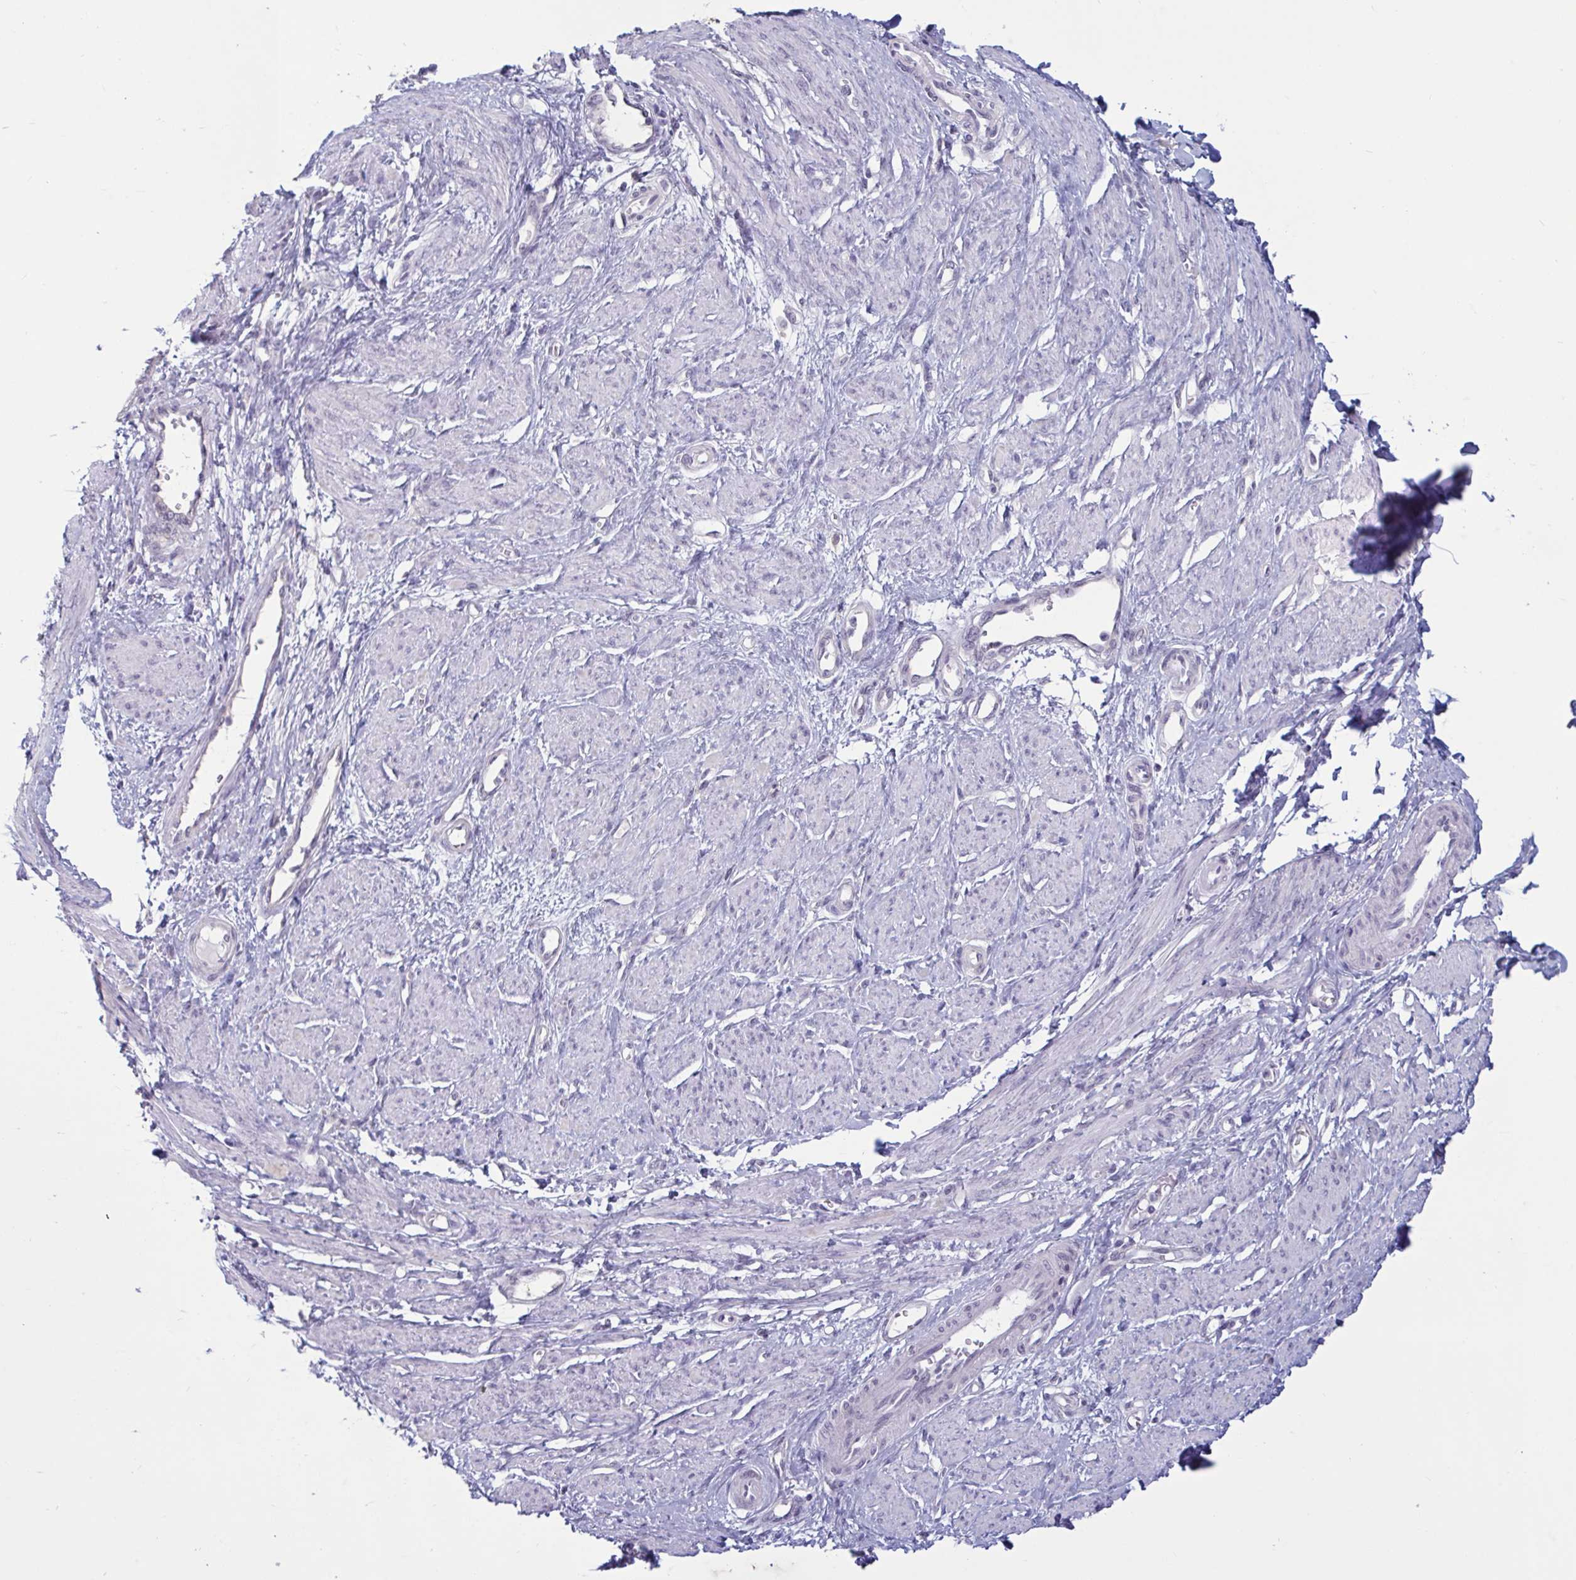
{"staining": {"intensity": "negative", "quantity": "none", "location": "none"}, "tissue": "smooth muscle", "cell_type": "Smooth muscle cells", "image_type": "normal", "snomed": [{"axis": "morphology", "description": "Normal tissue, NOS"}, {"axis": "topography", "description": "Smooth muscle"}, {"axis": "topography", "description": "Uterus"}], "caption": "DAB immunohistochemical staining of benign smooth muscle exhibits no significant expression in smooth muscle cells.", "gene": "TBC1D4", "patient": {"sex": "female", "age": 39}}